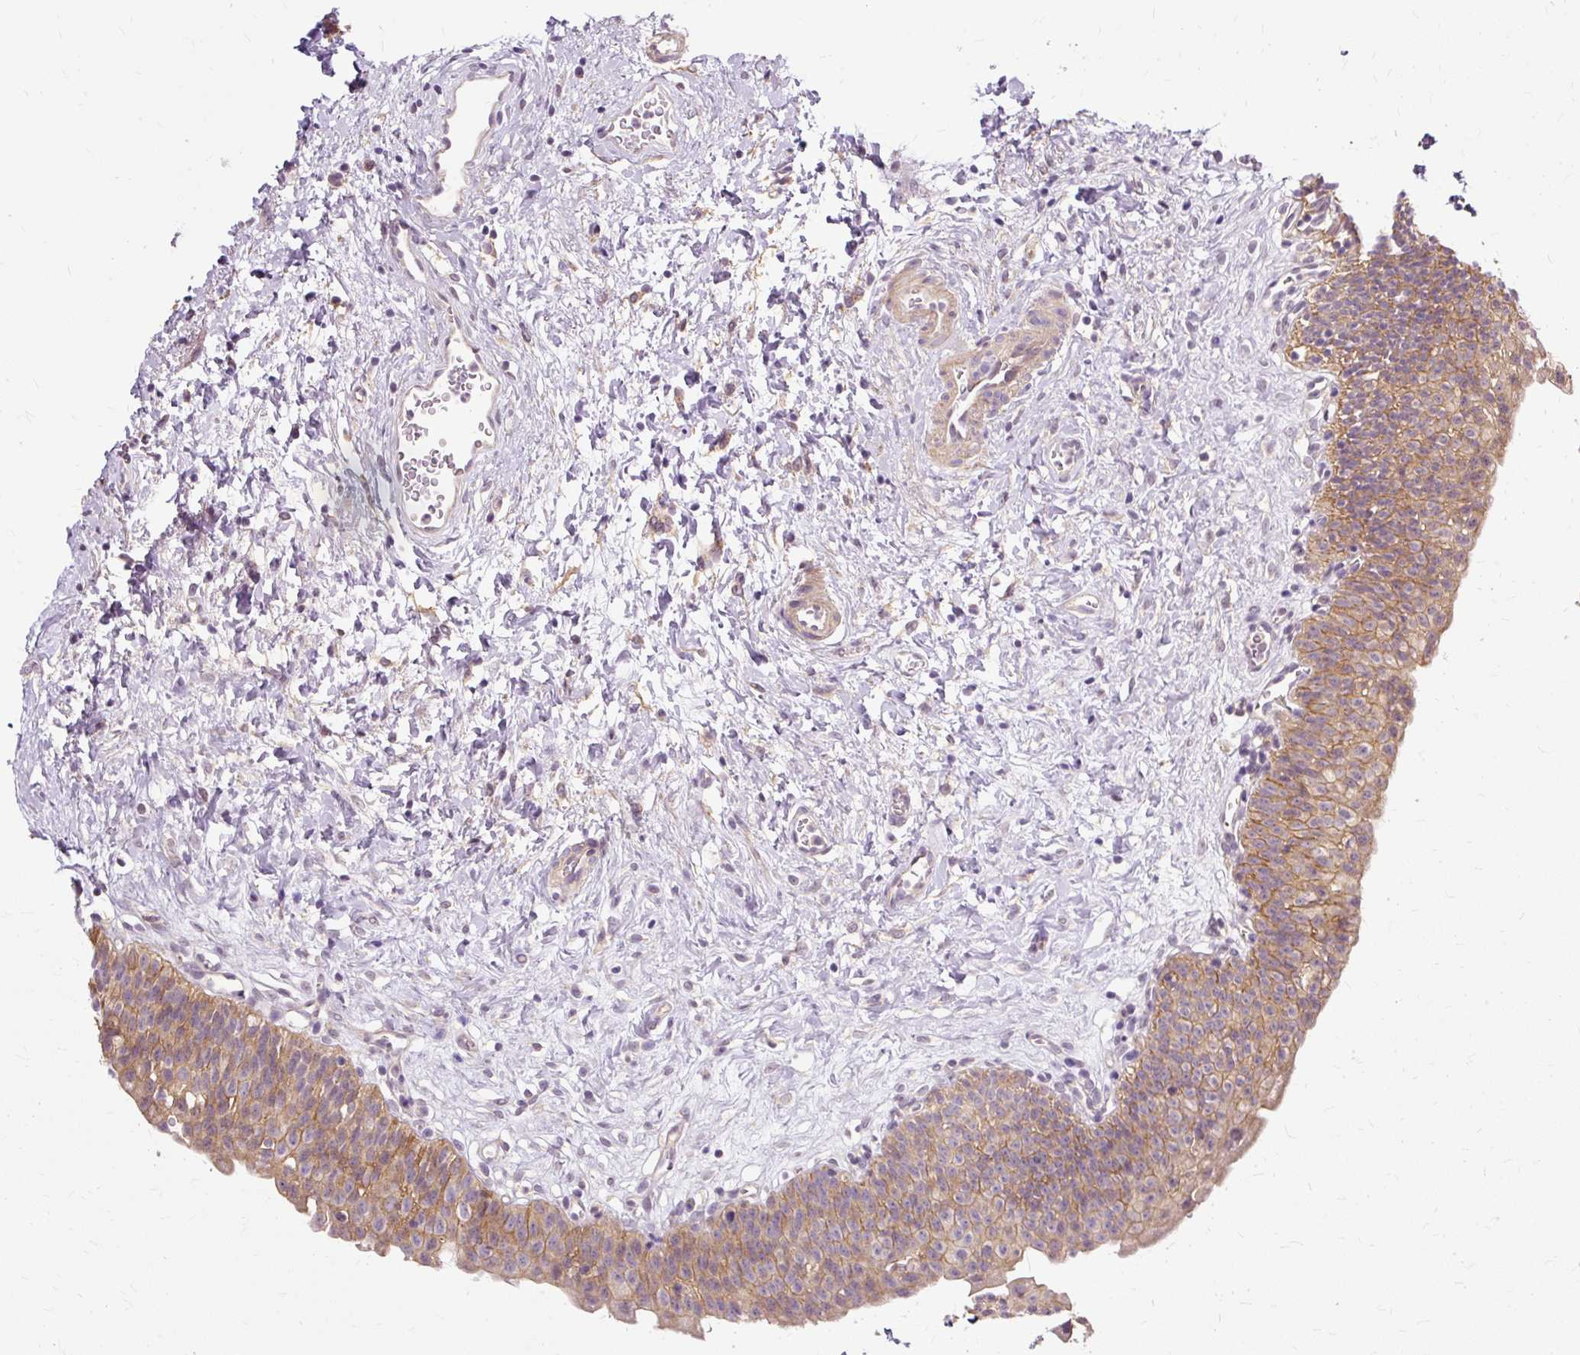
{"staining": {"intensity": "moderate", "quantity": "25%-75%", "location": "cytoplasmic/membranous"}, "tissue": "urinary bladder", "cell_type": "Urothelial cells", "image_type": "normal", "snomed": [{"axis": "morphology", "description": "Normal tissue, NOS"}, {"axis": "topography", "description": "Urinary bladder"}], "caption": "The histopathology image shows a brown stain indicating the presence of a protein in the cytoplasmic/membranous of urothelial cells in urinary bladder. Nuclei are stained in blue.", "gene": "TSPAN8", "patient": {"sex": "male", "age": 51}}